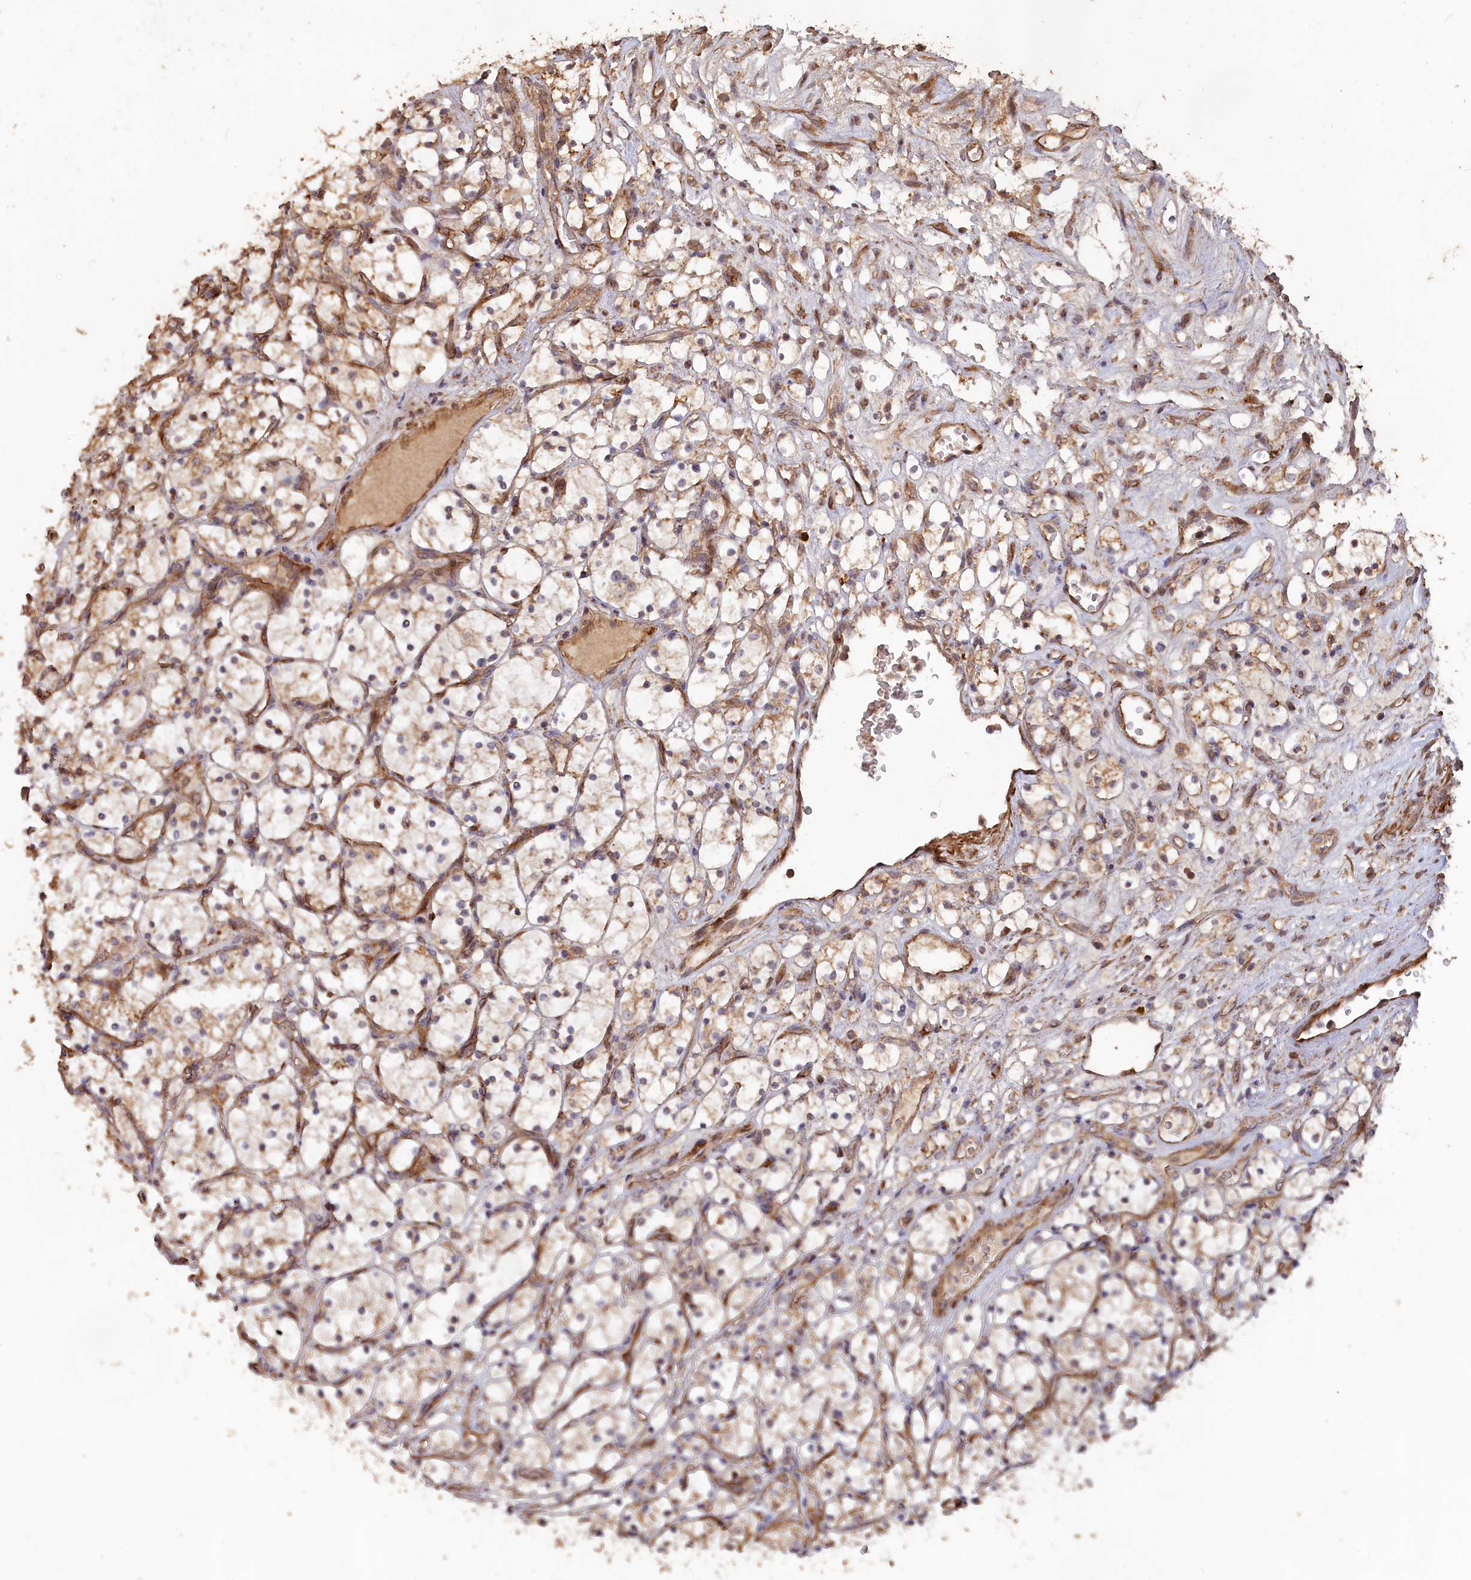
{"staining": {"intensity": "weak", "quantity": "<25%", "location": "cytoplasmic/membranous"}, "tissue": "renal cancer", "cell_type": "Tumor cells", "image_type": "cancer", "snomed": [{"axis": "morphology", "description": "Adenocarcinoma, NOS"}, {"axis": "topography", "description": "Kidney"}], "caption": "High power microscopy micrograph of an immunohistochemistry image of adenocarcinoma (renal), revealing no significant expression in tumor cells. (Stains: DAB (3,3'-diaminobenzidine) immunohistochemistry (IHC) with hematoxylin counter stain, Microscopy: brightfield microscopy at high magnification).", "gene": "LAYN", "patient": {"sex": "female", "age": 69}}